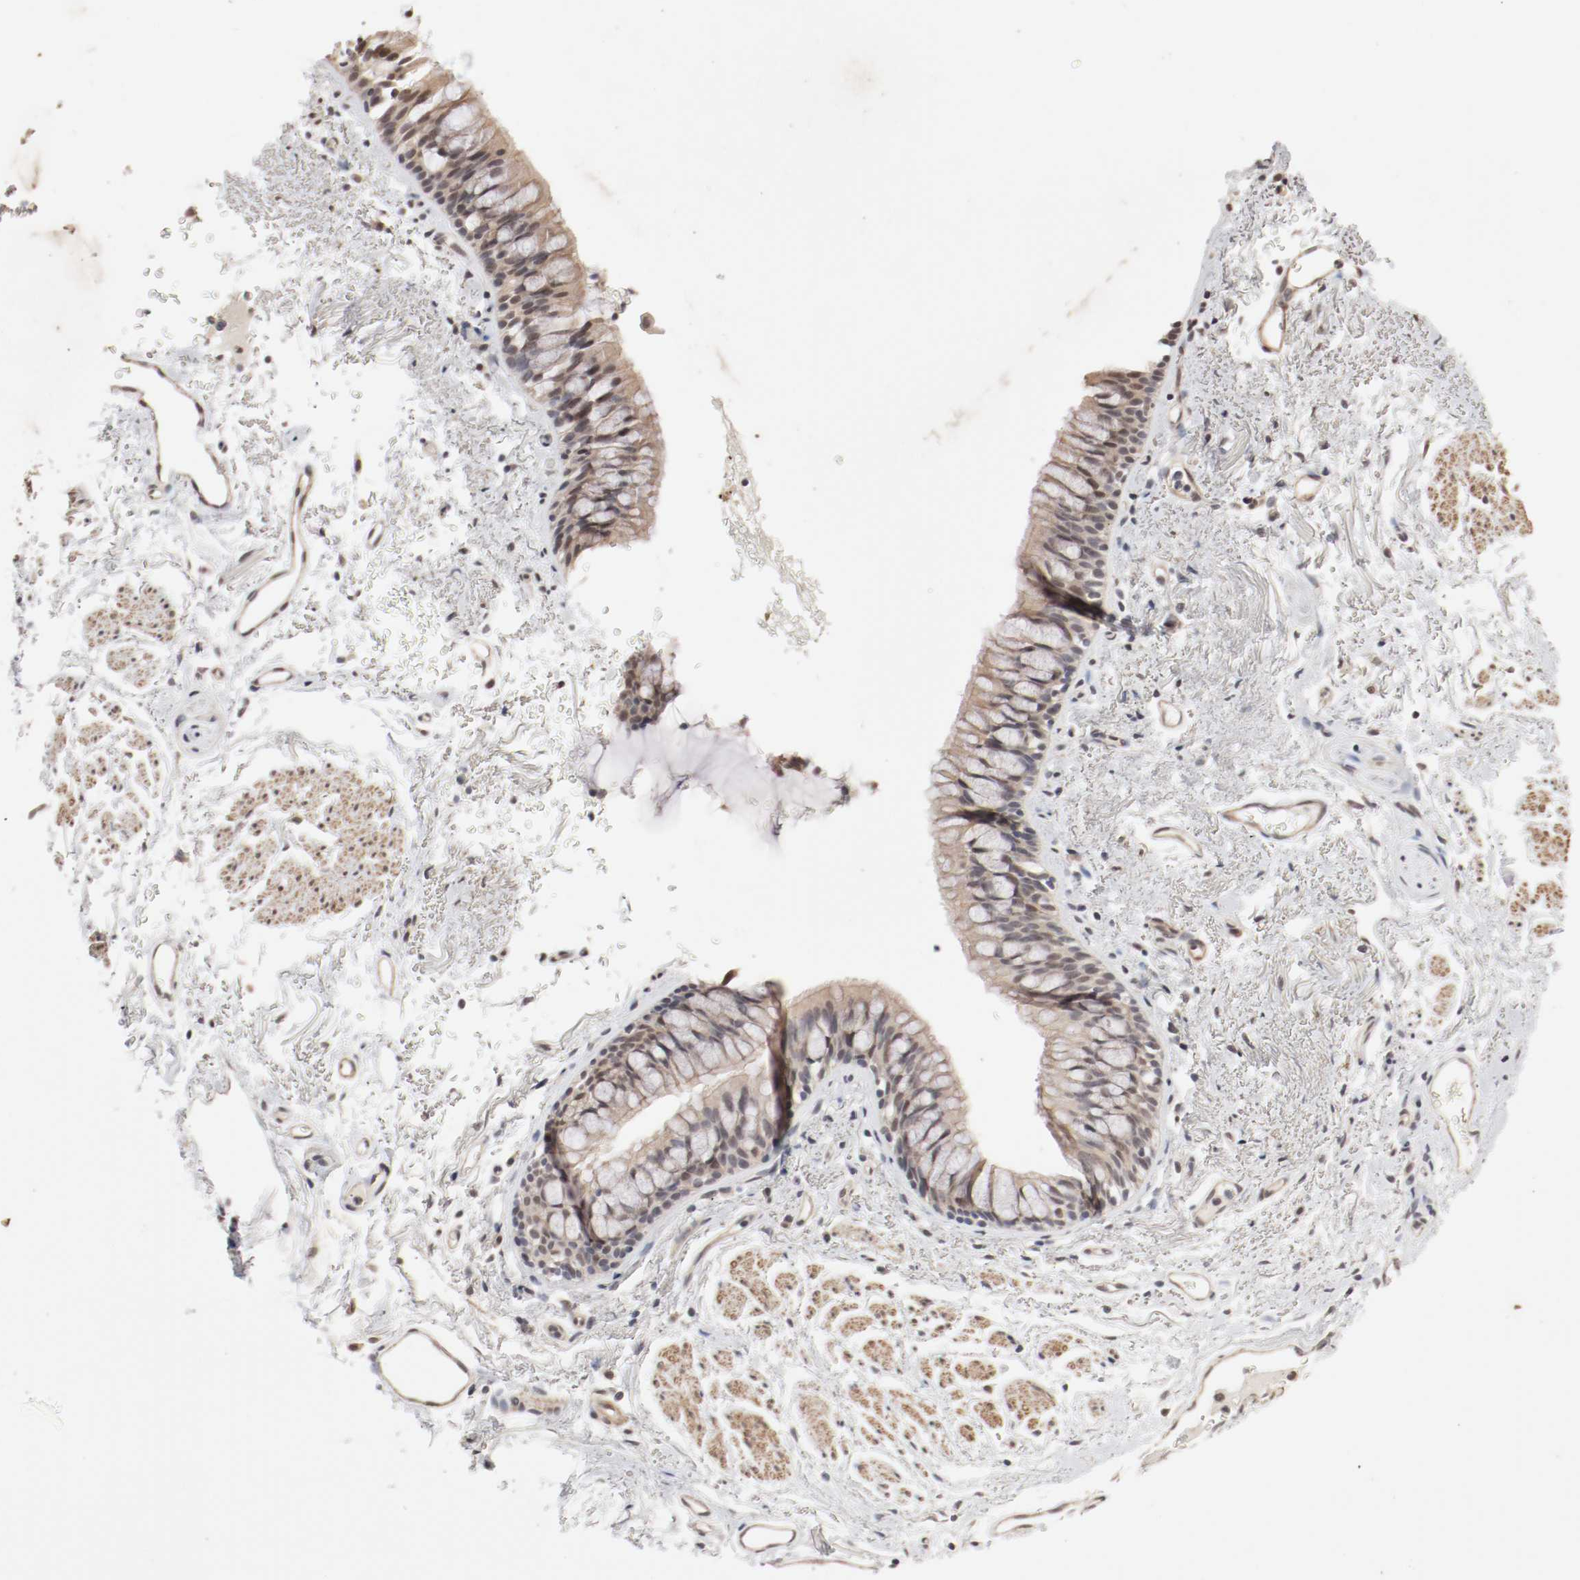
{"staining": {"intensity": "weak", "quantity": ">75%", "location": "cytoplasmic/membranous,nuclear"}, "tissue": "bronchus", "cell_type": "Respiratory epithelial cells", "image_type": "normal", "snomed": [{"axis": "morphology", "description": "Normal tissue, NOS"}, {"axis": "topography", "description": "Bronchus"}], "caption": "Respiratory epithelial cells display low levels of weak cytoplasmic/membranous,nuclear expression in about >75% of cells in unremarkable human bronchus.", "gene": "CSNK2B", "patient": {"sex": "female", "age": 73}}